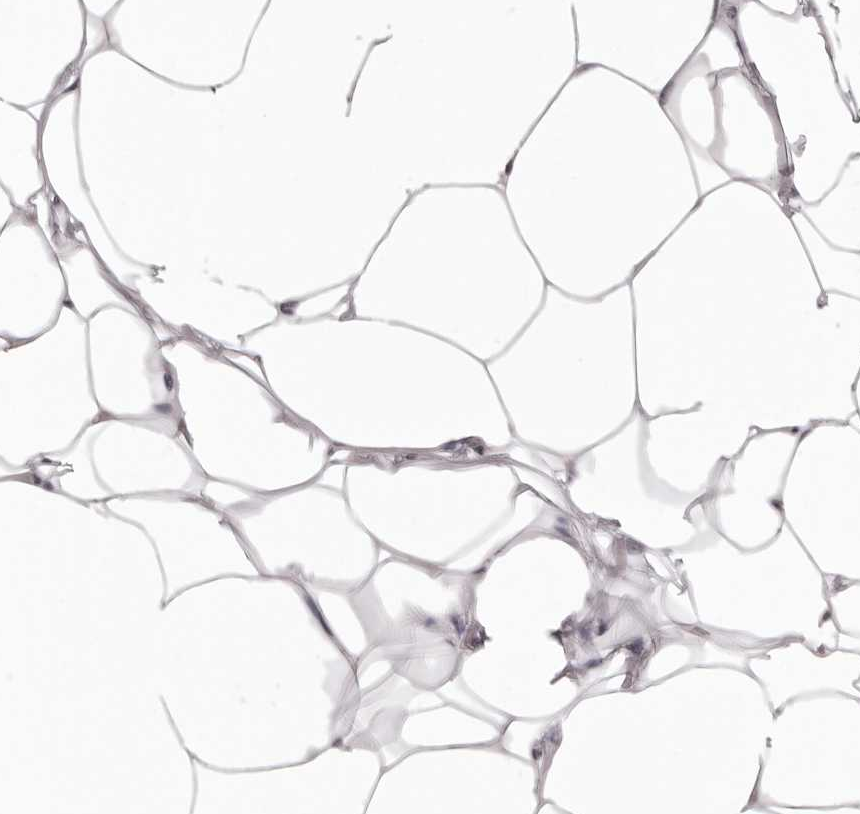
{"staining": {"intensity": "negative", "quantity": "none", "location": "none"}, "tissue": "adipose tissue", "cell_type": "Adipocytes", "image_type": "normal", "snomed": [{"axis": "morphology", "description": "Normal tissue, NOS"}, {"axis": "topography", "description": "Breast"}], "caption": "Immunohistochemistry micrograph of benign adipose tissue stained for a protein (brown), which demonstrates no positivity in adipocytes. (DAB immunohistochemistry, high magnification).", "gene": "C8orf74", "patient": {"sex": "female", "age": 23}}